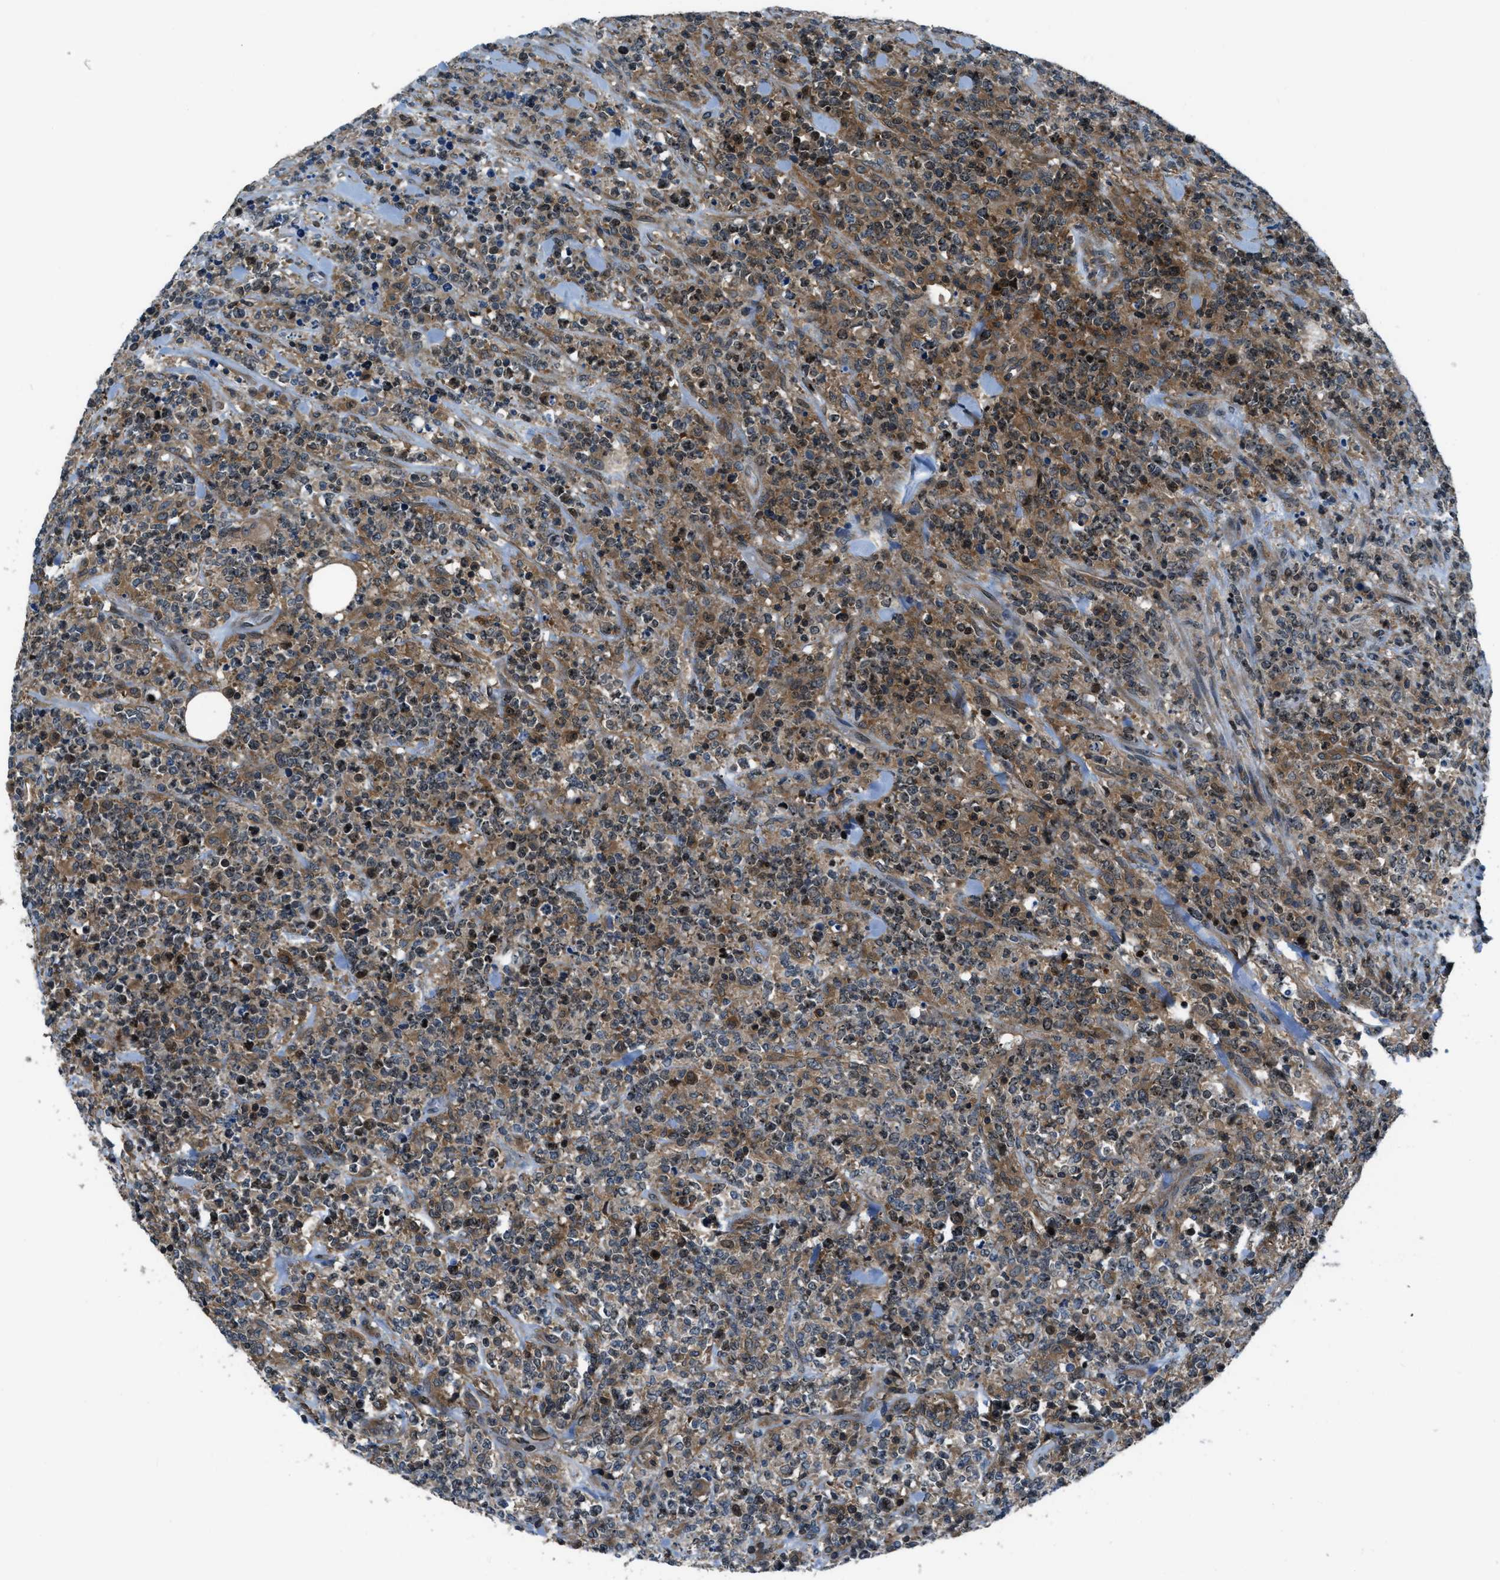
{"staining": {"intensity": "moderate", "quantity": ">75%", "location": "cytoplasmic/membranous"}, "tissue": "lymphoma", "cell_type": "Tumor cells", "image_type": "cancer", "snomed": [{"axis": "morphology", "description": "Malignant lymphoma, non-Hodgkin's type, High grade"}, {"axis": "topography", "description": "Soft tissue"}], "caption": "IHC of high-grade malignant lymphoma, non-Hodgkin's type reveals medium levels of moderate cytoplasmic/membranous staining in about >75% of tumor cells.", "gene": "ARFGAP2", "patient": {"sex": "male", "age": 18}}